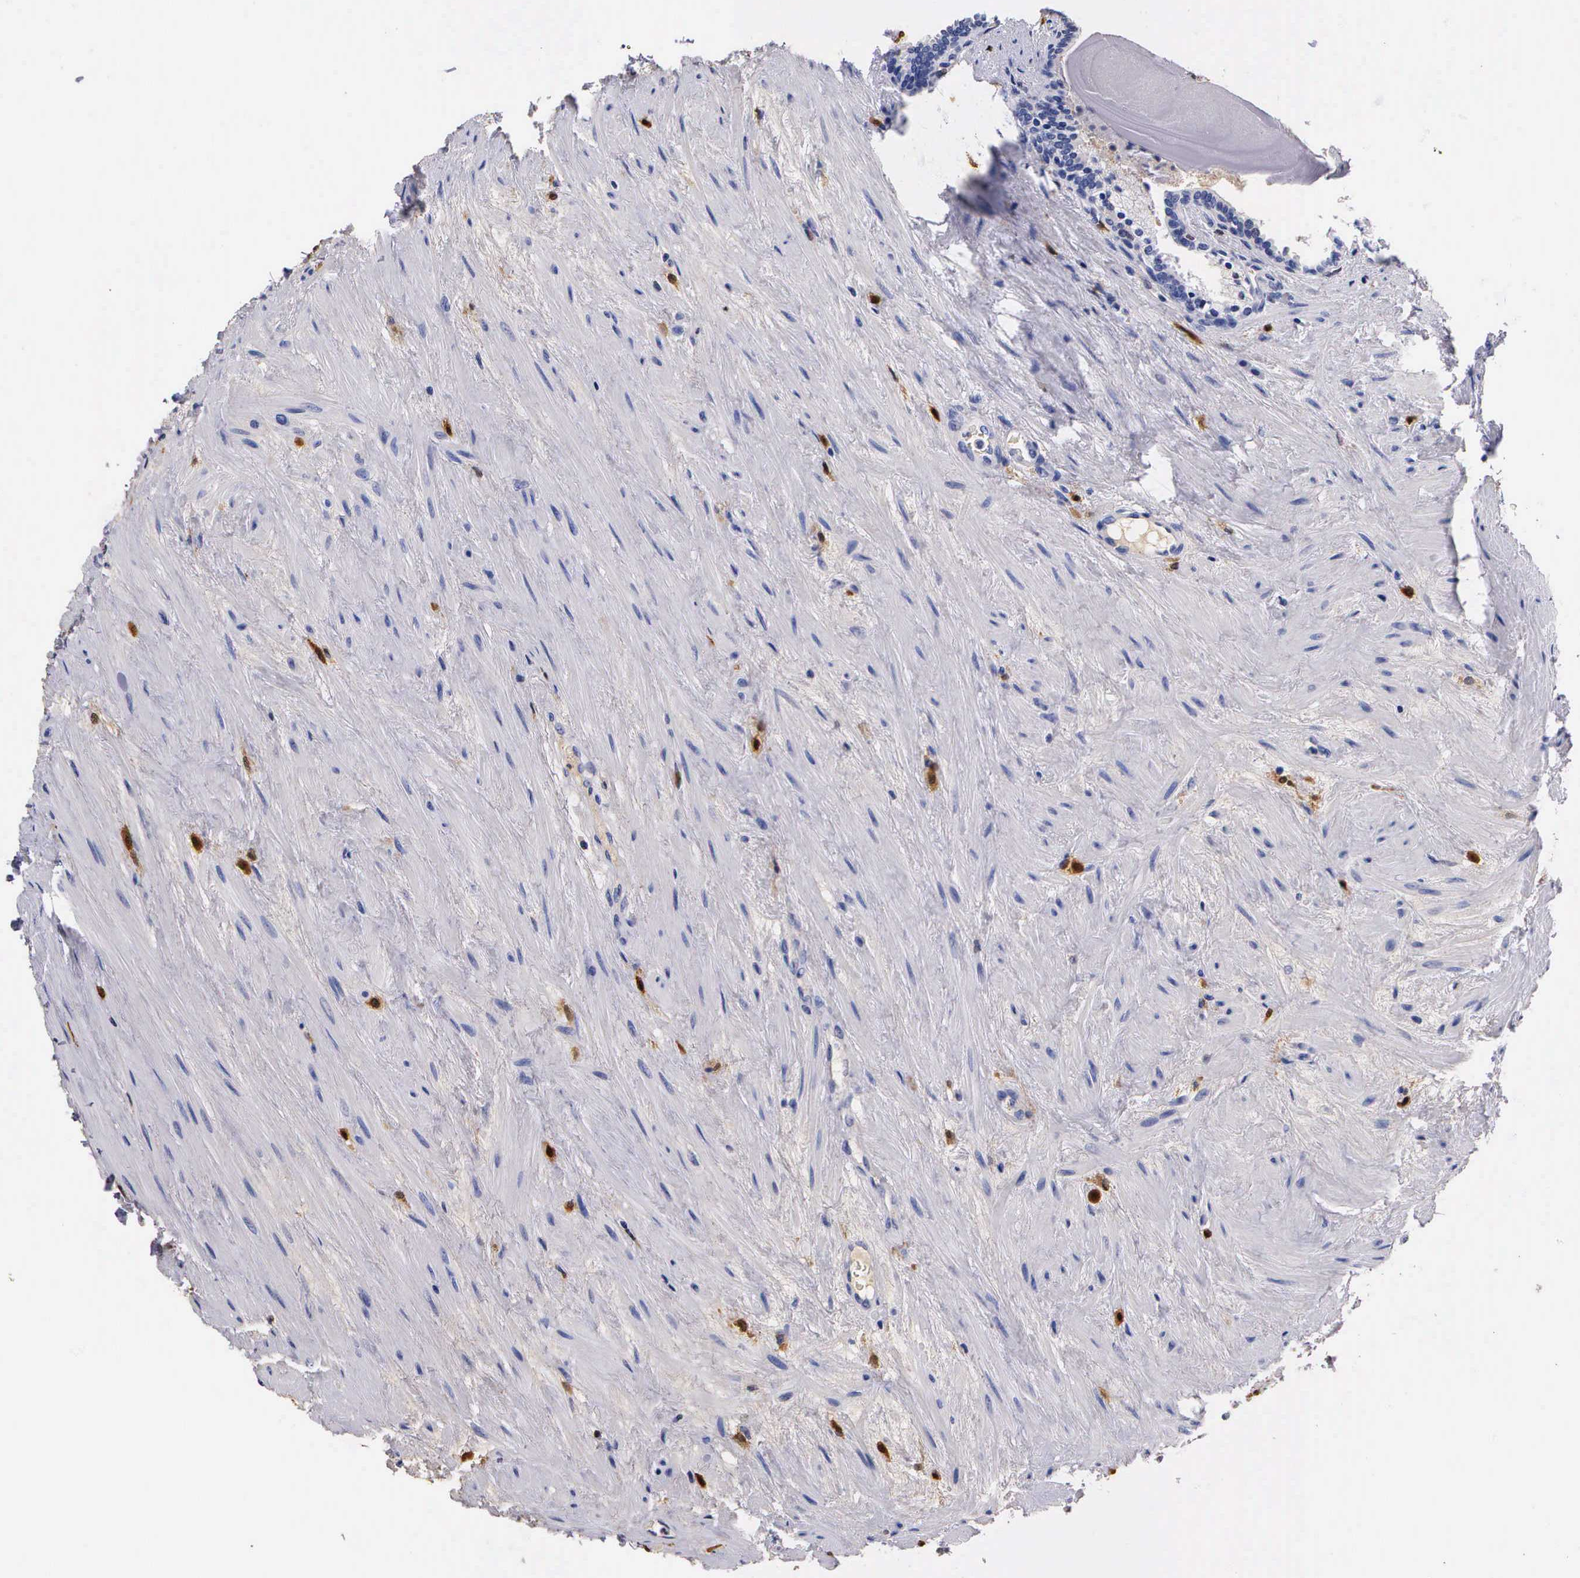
{"staining": {"intensity": "negative", "quantity": "none", "location": "none"}, "tissue": "prostate", "cell_type": "Glandular cells", "image_type": "normal", "snomed": [{"axis": "morphology", "description": "Normal tissue, NOS"}, {"axis": "topography", "description": "Prostate"}], "caption": "Immunohistochemistry photomicrograph of unremarkable prostate: prostate stained with DAB (3,3'-diaminobenzidine) demonstrates no significant protein staining in glandular cells. (DAB immunohistochemistry, high magnification).", "gene": "RENBP", "patient": {"sex": "male", "age": 65}}